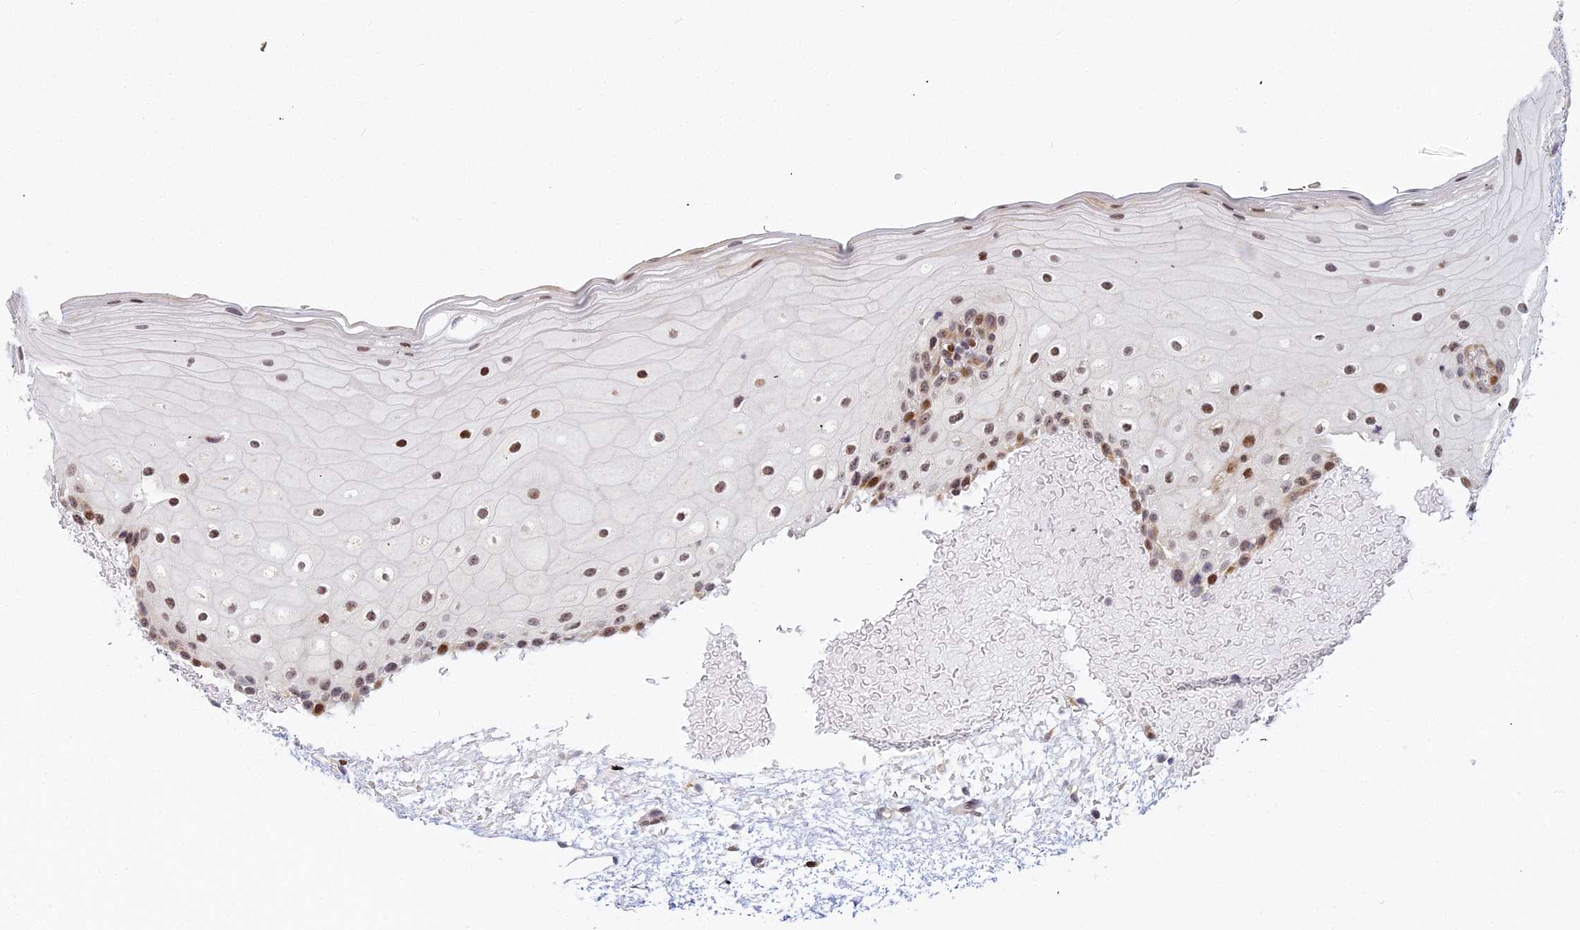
{"staining": {"intensity": "moderate", "quantity": ">75%", "location": "nuclear"}, "tissue": "oral mucosa", "cell_type": "Squamous epithelial cells", "image_type": "normal", "snomed": [{"axis": "morphology", "description": "Normal tissue, NOS"}, {"axis": "topography", "description": "Oral tissue"}], "caption": "Protein expression analysis of unremarkable oral mucosa demonstrates moderate nuclear staining in about >75% of squamous epithelial cells.", "gene": "ABCA2", "patient": {"sex": "female", "age": 70}}